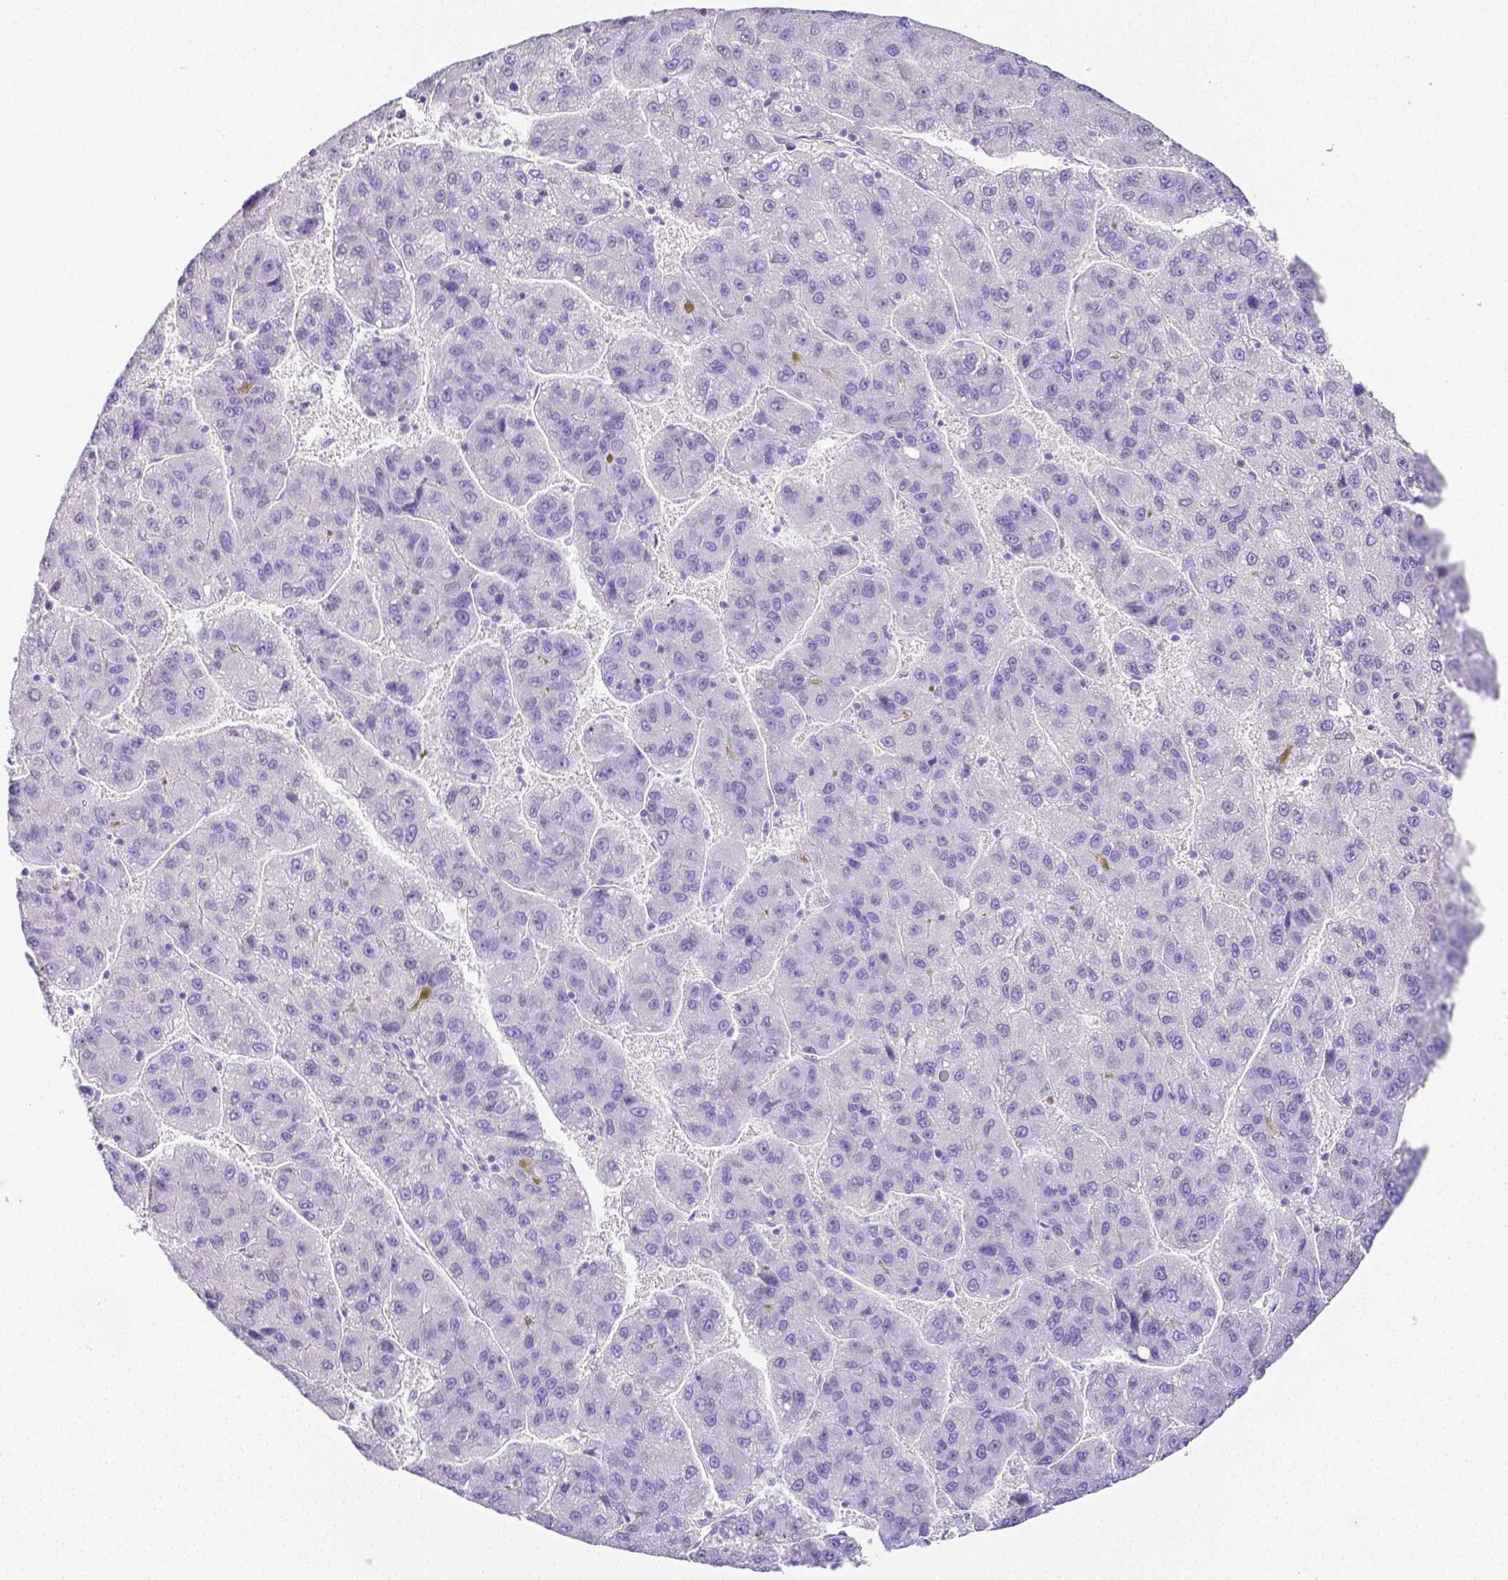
{"staining": {"intensity": "negative", "quantity": "none", "location": "none"}, "tissue": "liver cancer", "cell_type": "Tumor cells", "image_type": "cancer", "snomed": [{"axis": "morphology", "description": "Carcinoma, Hepatocellular, NOS"}, {"axis": "topography", "description": "Liver"}], "caption": "Human liver cancer (hepatocellular carcinoma) stained for a protein using immunohistochemistry reveals no staining in tumor cells.", "gene": "ARHGAP36", "patient": {"sex": "female", "age": 82}}